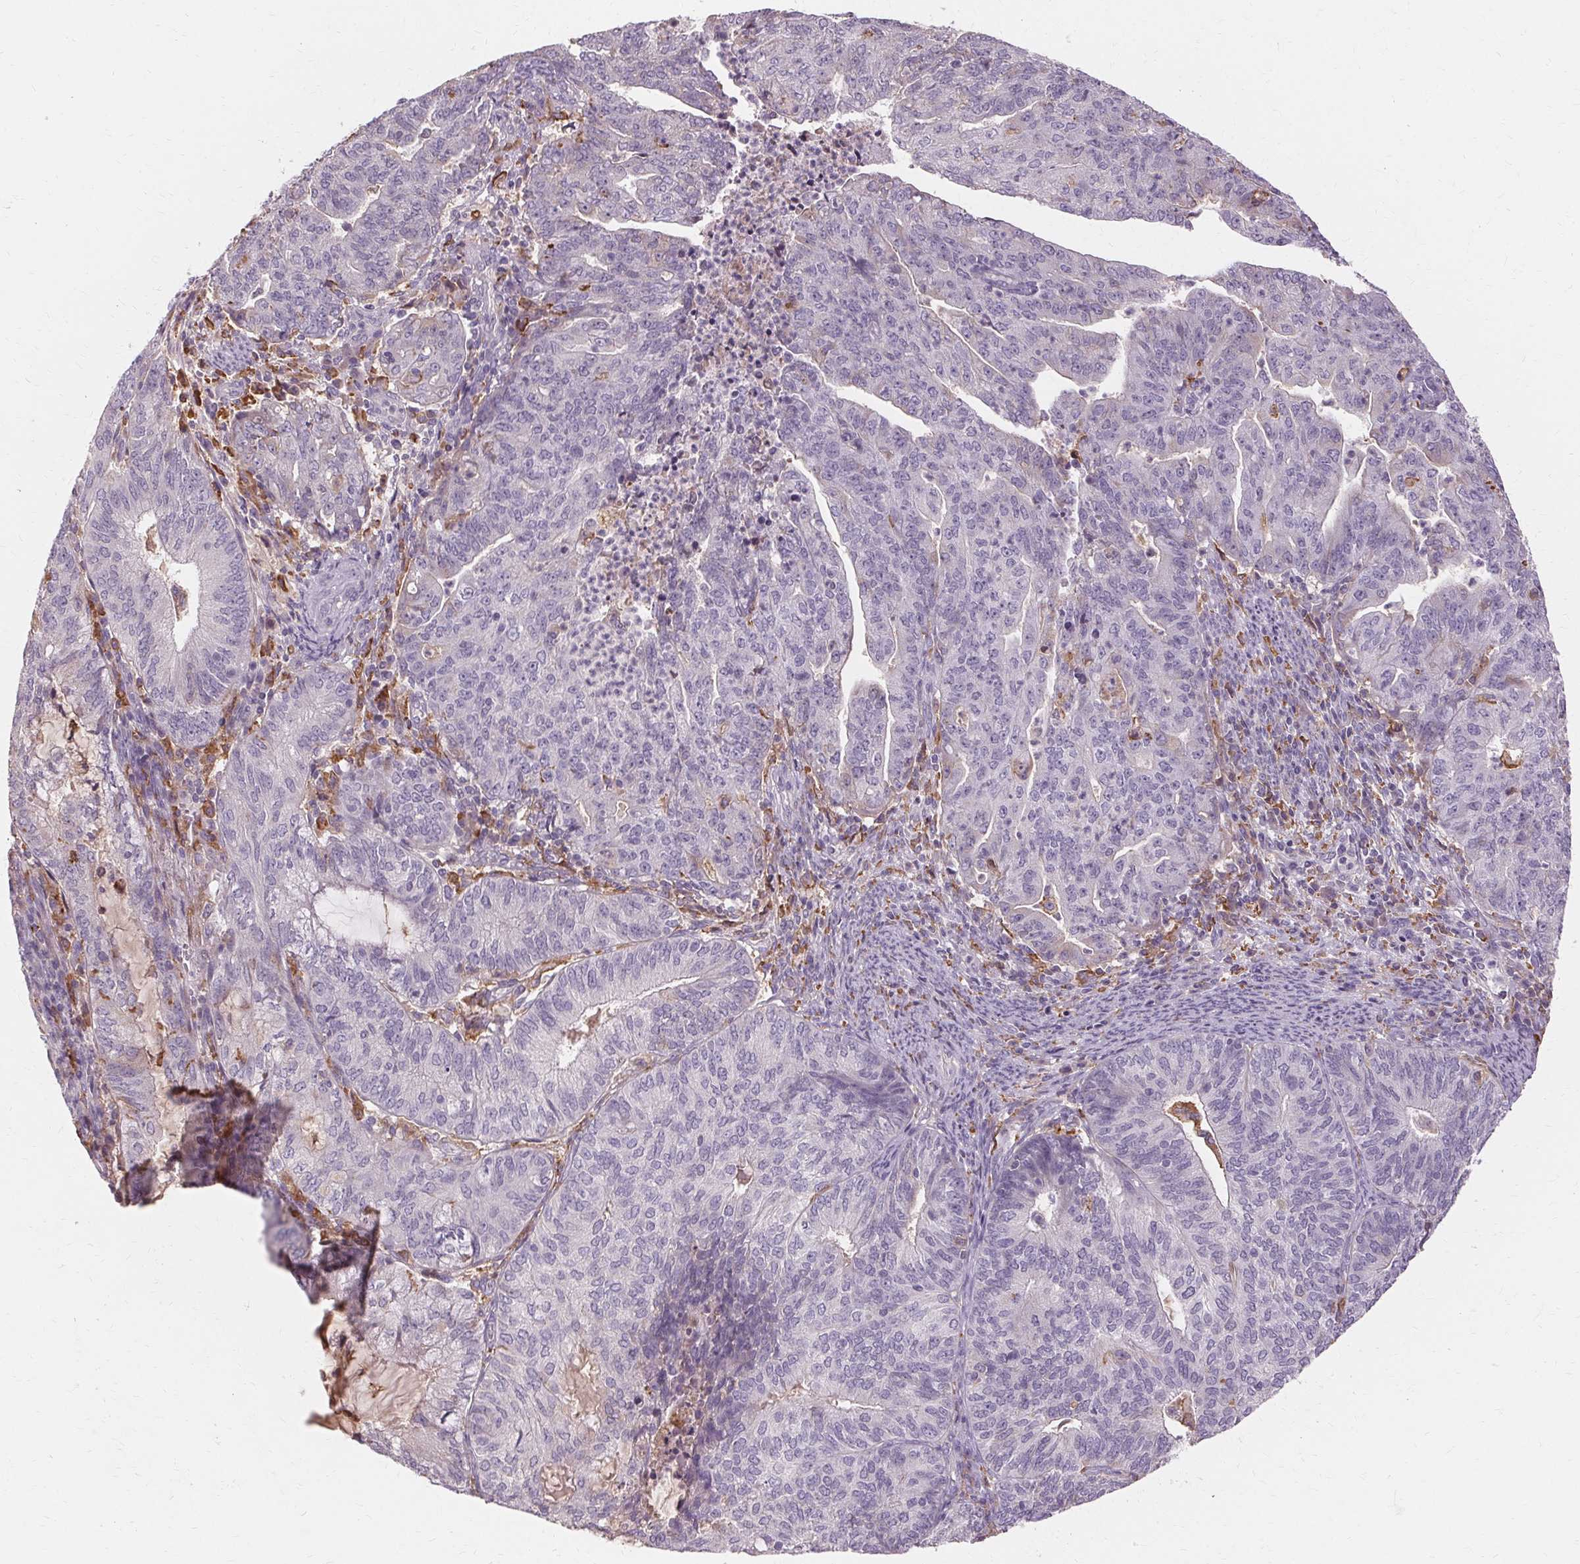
{"staining": {"intensity": "negative", "quantity": "none", "location": "none"}, "tissue": "endometrial cancer", "cell_type": "Tumor cells", "image_type": "cancer", "snomed": [{"axis": "morphology", "description": "Adenocarcinoma, NOS"}, {"axis": "topography", "description": "Endometrium"}], "caption": "An immunohistochemistry histopathology image of endometrial cancer (adenocarcinoma) is shown. There is no staining in tumor cells of endometrial cancer (adenocarcinoma).", "gene": "IFNGR1", "patient": {"sex": "female", "age": 82}}